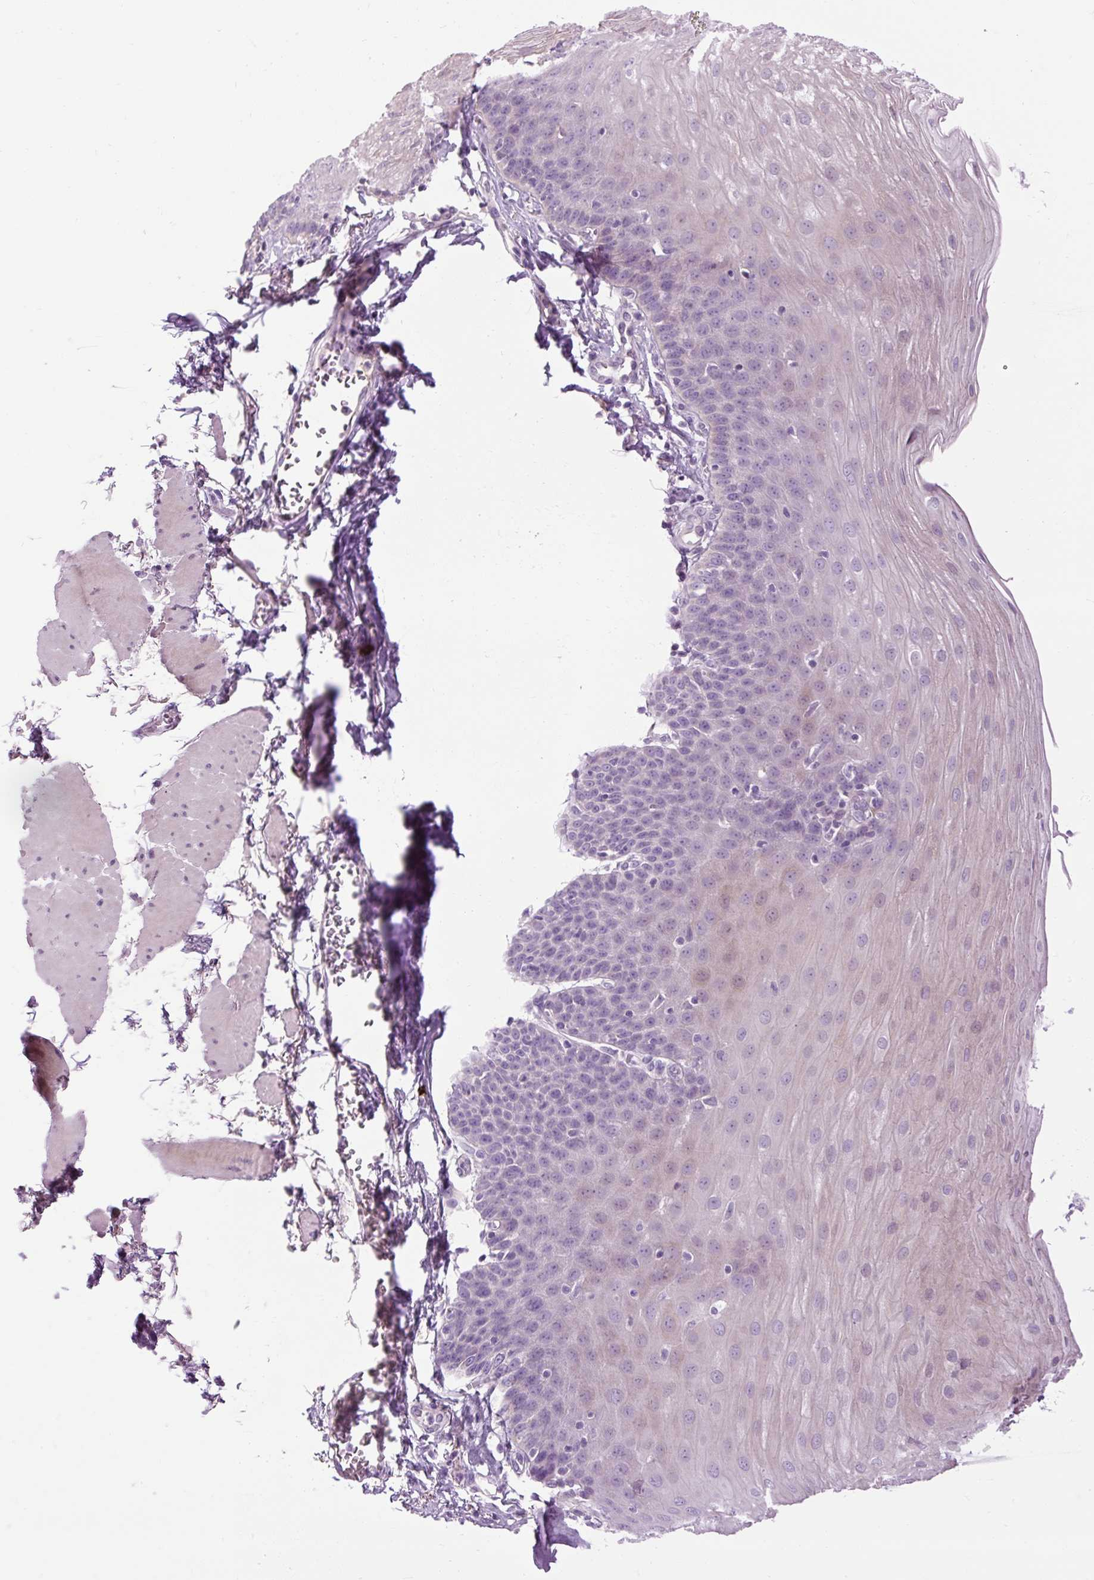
{"staining": {"intensity": "negative", "quantity": "none", "location": "none"}, "tissue": "esophagus", "cell_type": "Squamous epithelial cells", "image_type": "normal", "snomed": [{"axis": "morphology", "description": "Normal tissue, NOS"}, {"axis": "topography", "description": "Esophagus"}], "caption": "Immunohistochemical staining of unremarkable esophagus exhibits no significant positivity in squamous epithelial cells. The staining was performed using DAB to visualize the protein expression in brown, while the nuclei were stained in blue with hematoxylin (Magnification: 20x).", "gene": "ARRDC2", "patient": {"sex": "female", "age": 81}}